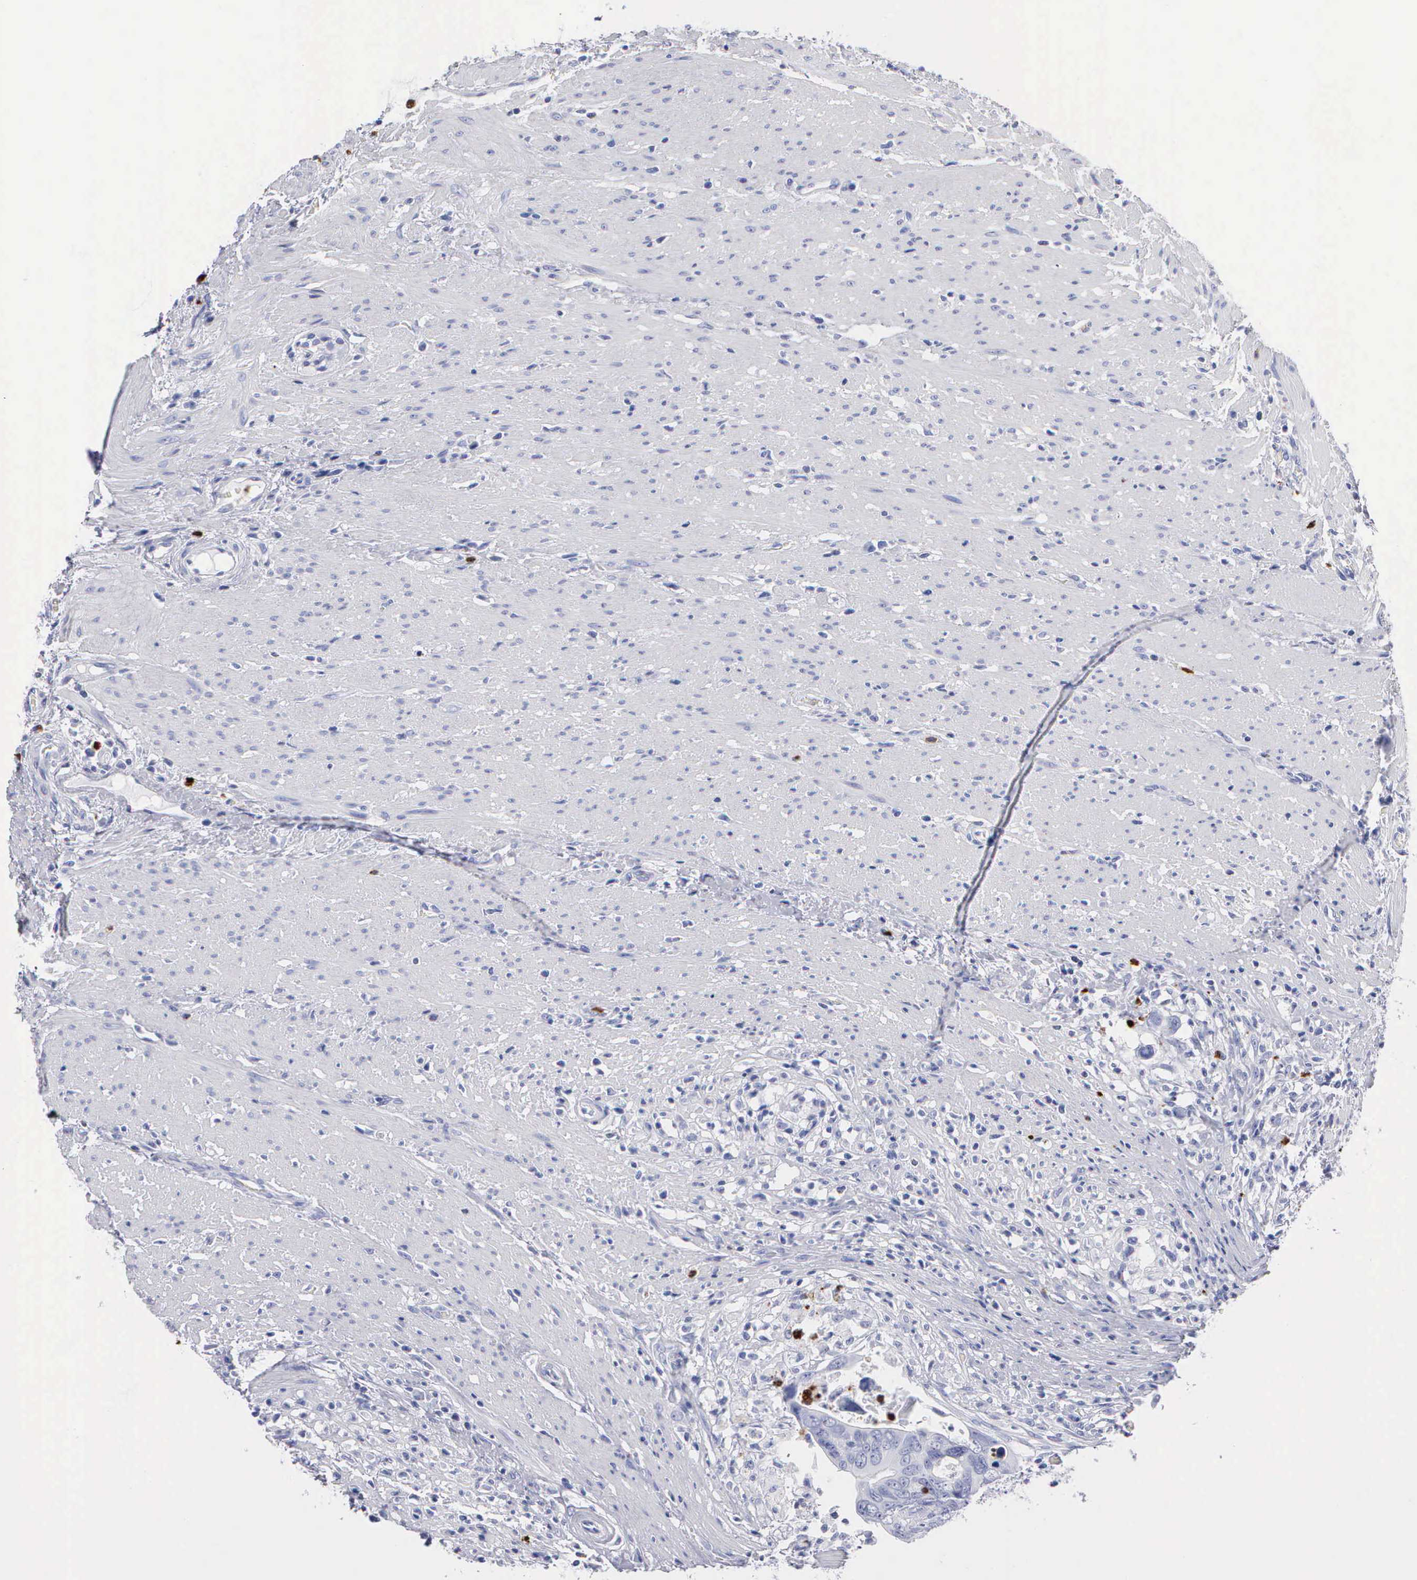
{"staining": {"intensity": "negative", "quantity": "none", "location": "none"}, "tissue": "colorectal cancer", "cell_type": "Tumor cells", "image_type": "cancer", "snomed": [{"axis": "morphology", "description": "Adenocarcinoma, NOS"}, {"axis": "topography", "description": "Rectum"}], "caption": "High power microscopy photomicrograph of an immunohistochemistry (IHC) micrograph of colorectal cancer, revealing no significant positivity in tumor cells.", "gene": "CTSG", "patient": {"sex": "male", "age": 53}}